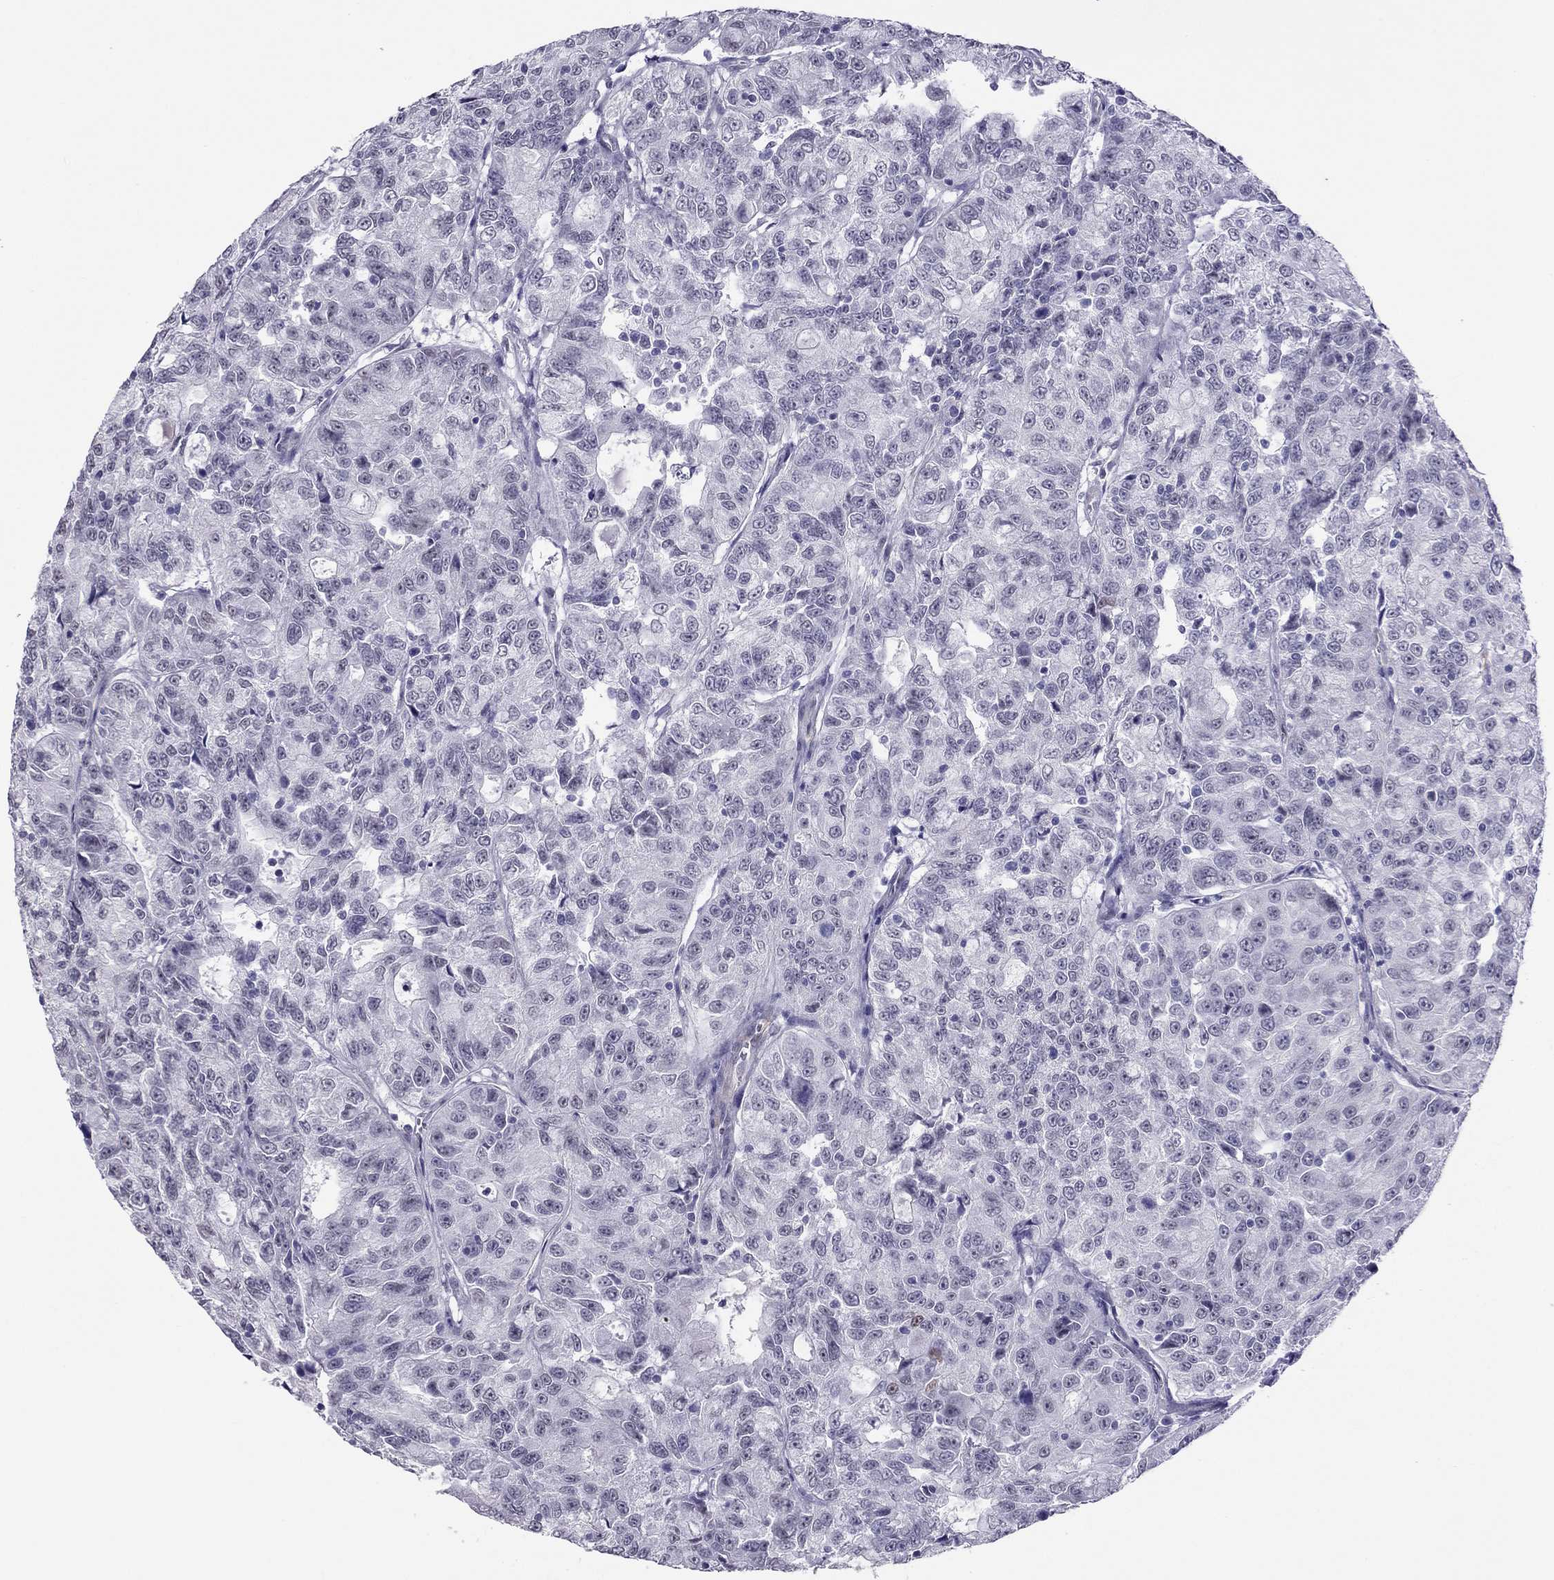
{"staining": {"intensity": "negative", "quantity": "none", "location": "none"}, "tissue": "urothelial cancer", "cell_type": "Tumor cells", "image_type": "cancer", "snomed": [{"axis": "morphology", "description": "Urothelial carcinoma, NOS"}, {"axis": "morphology", "description": "Urothelial carcinoma, High grade"}, {"axis": "topography", "description": "Urinary bladder"}], "caption": "The micrograph displays no staining of tumor cells in urothelial carcinoma (high-grade).", "gene": "CROCC2", "patient": {"sex": "female", "age": 73}}